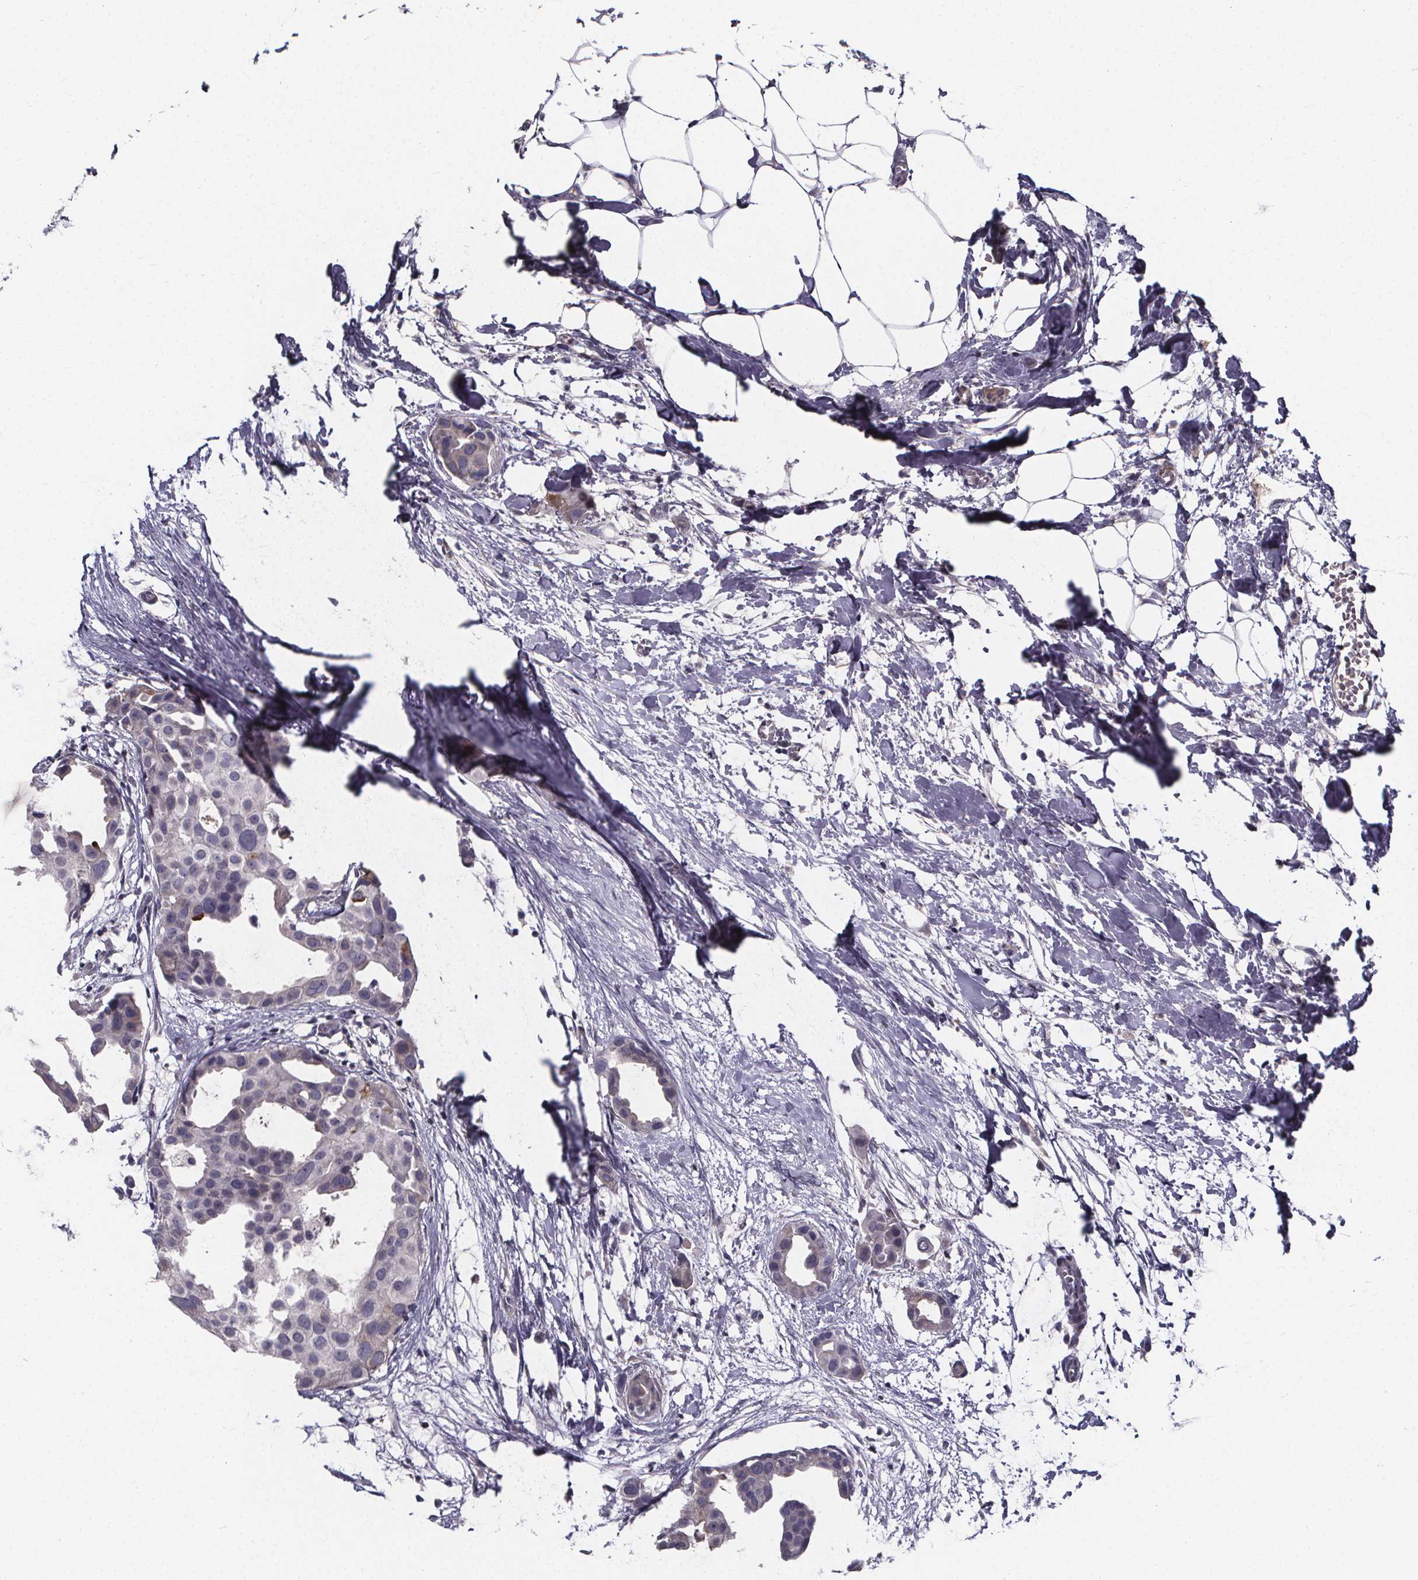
{"staining": {"intensity": "negative", "quantity": "none", "location": "none"}, "tissue": "breast cancer", "cell_type": "Tumor cells", "image_type": "cancer", "snomed": [{"axis": "morphology", "description": "Duct carcinoma"}, {"axis": "topography", "description": "Breast"}], "caption": "The image displays no staining of tumor cells in intraductal carcinoma (breast).", "gene": "AGT", "patient": {"sex": "female", "age": 38}}